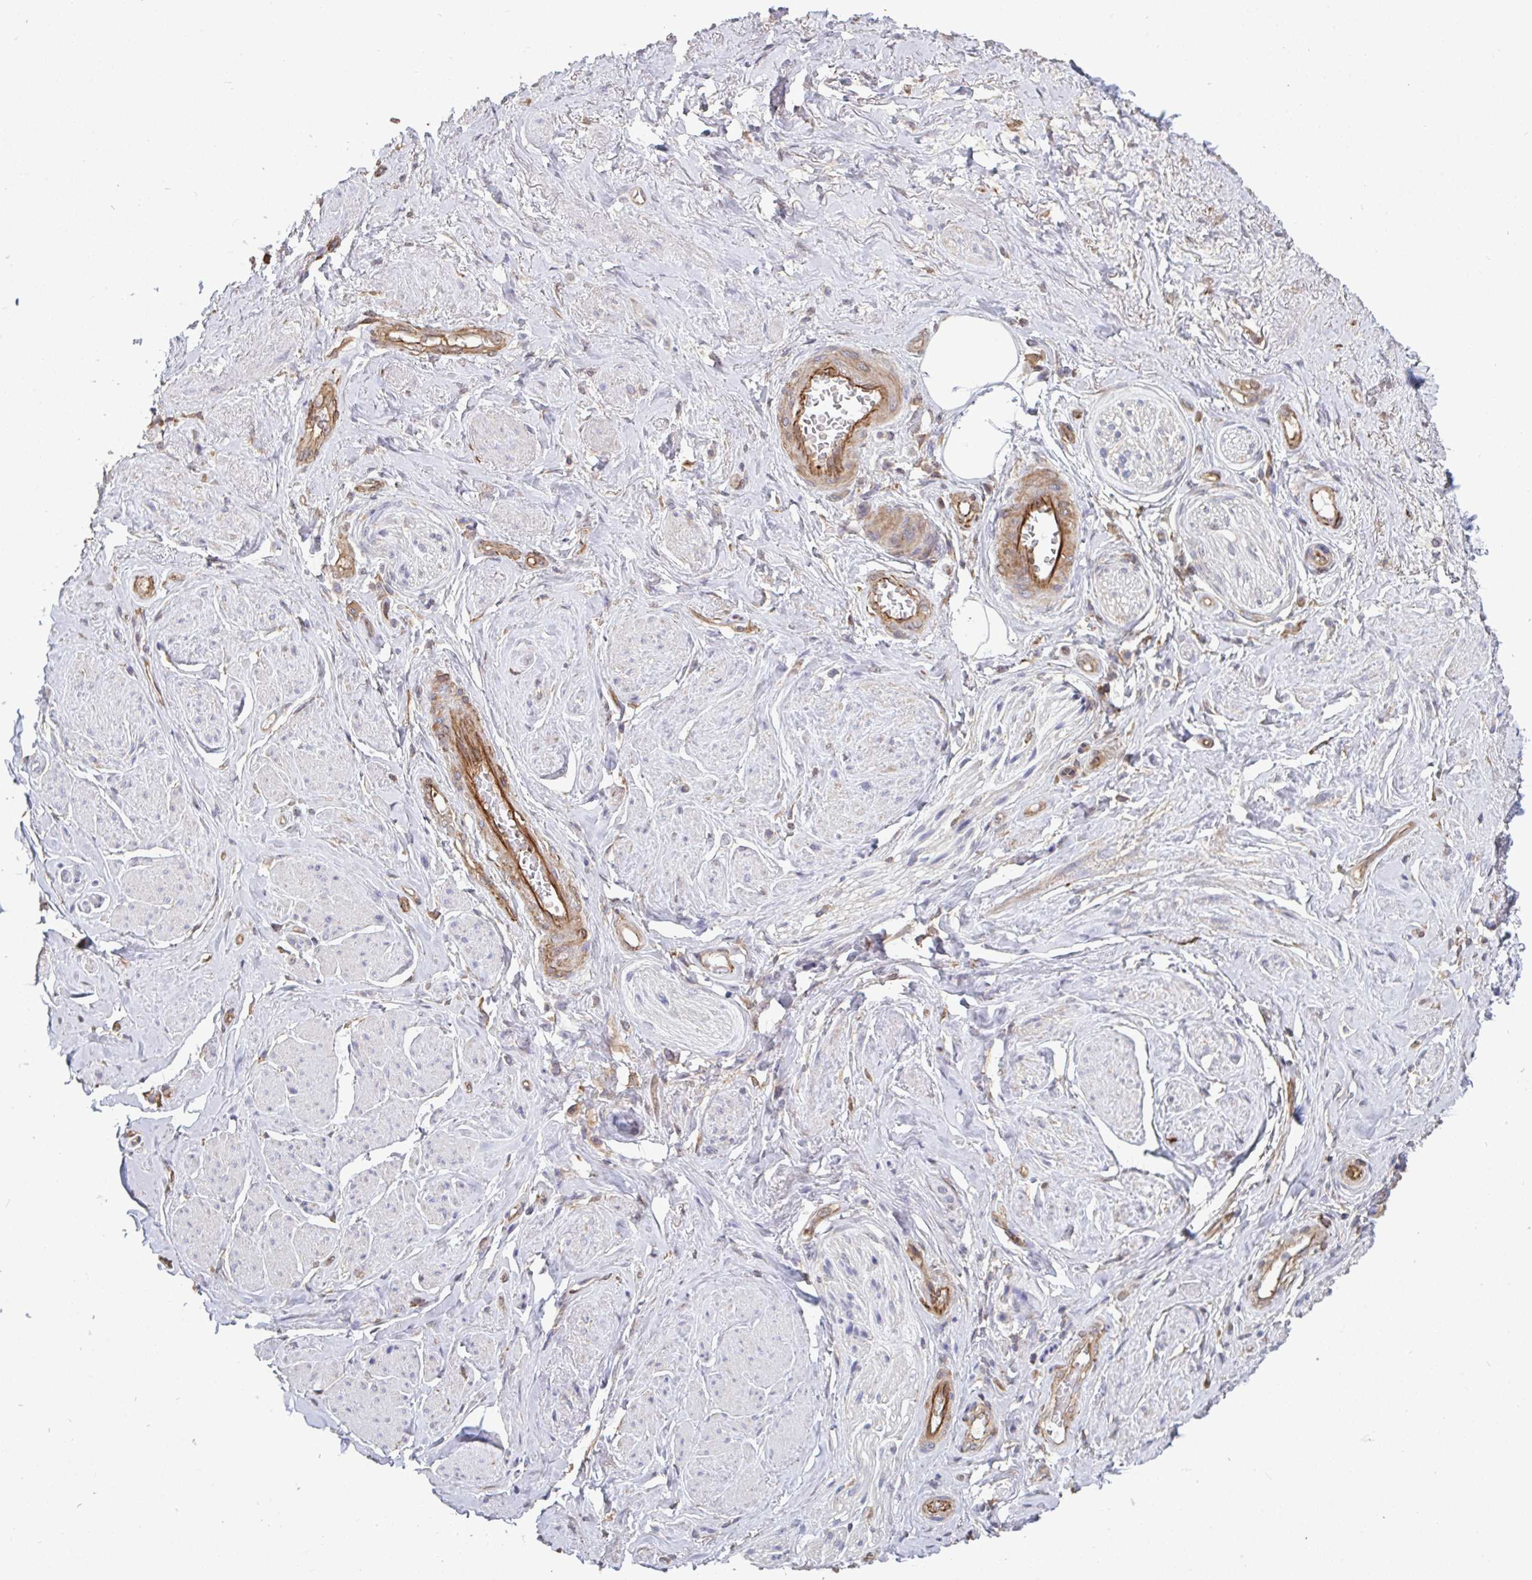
{"staining": {"intensity": "negative", "quantity": "none", "location": "none"}, "tissue": "adipose tissue", "cell_type": "Adipocytes", "image_type": "normal", "snomed": [{"axis": "morphology", "description": "Normal tissue, NOS"}, {"axis": "topography", "description": "Vagina"}, {"axis": "topography", "description": "Peripheral nerve tissue"}], "caption": "Adipose tissue was stained to show a protein in brown. There is no significant expression in adipocytes.", "gene": "ISCU", "patient": {"sex": "female", "age": 71}}